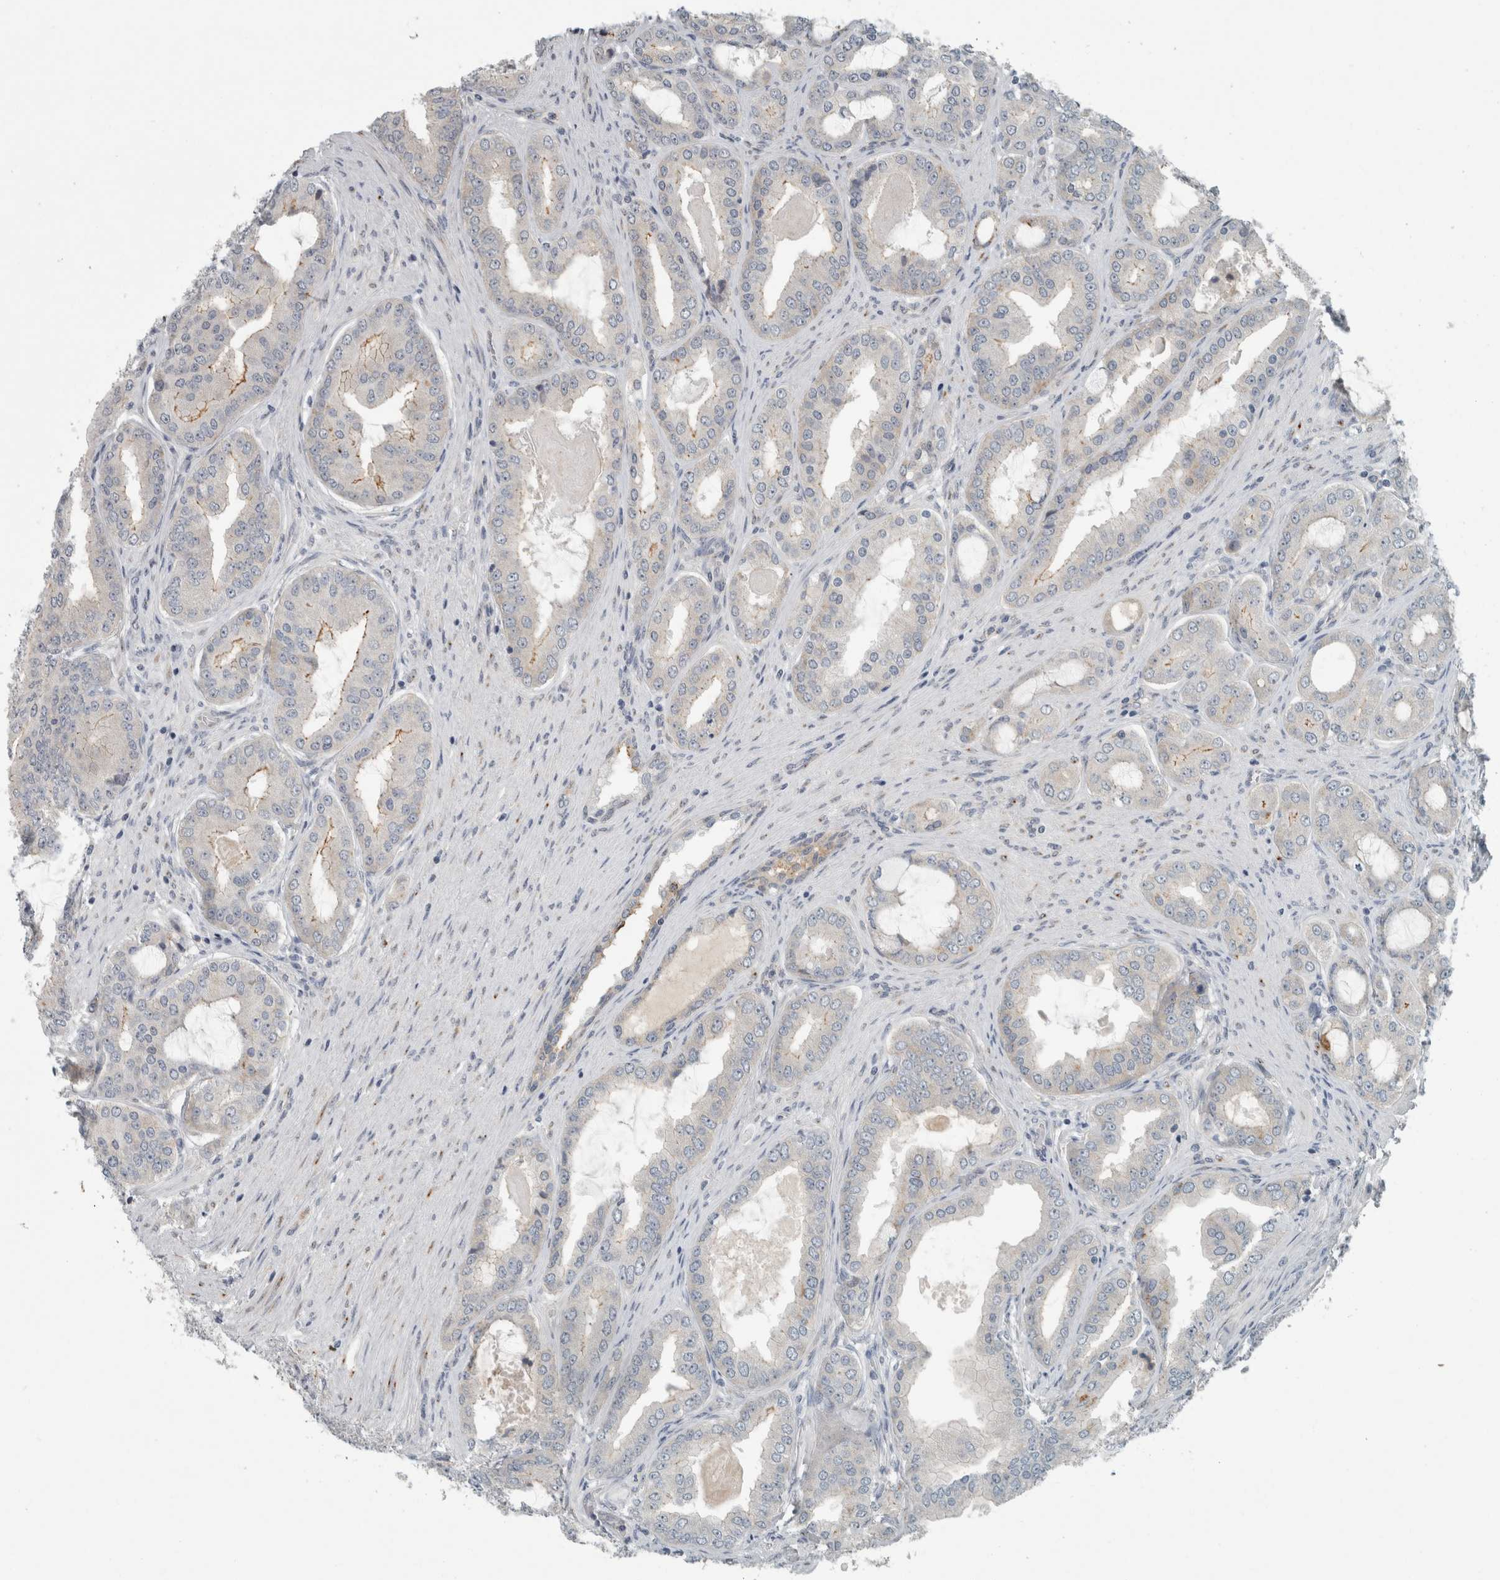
{"staining": {"intensity": "negative", "quantity": "none", "location": "none"}, "tissue": "prostate cancer", "cell_type": "Tumor cells", "image_type": "cancer", "snomed": [{"axis": "morphology", "description": "Adenocarcinoma, High grade"}, {"axis": "topography", "description": "Prostate"}], "caption": "Protein analysis of prostate cancer (adenocarcinoma (high-grade)) reveals no significant positivity in tumor cells.", "gene": "KIF1C", "patient": {"sex": "male", "age": 60}}